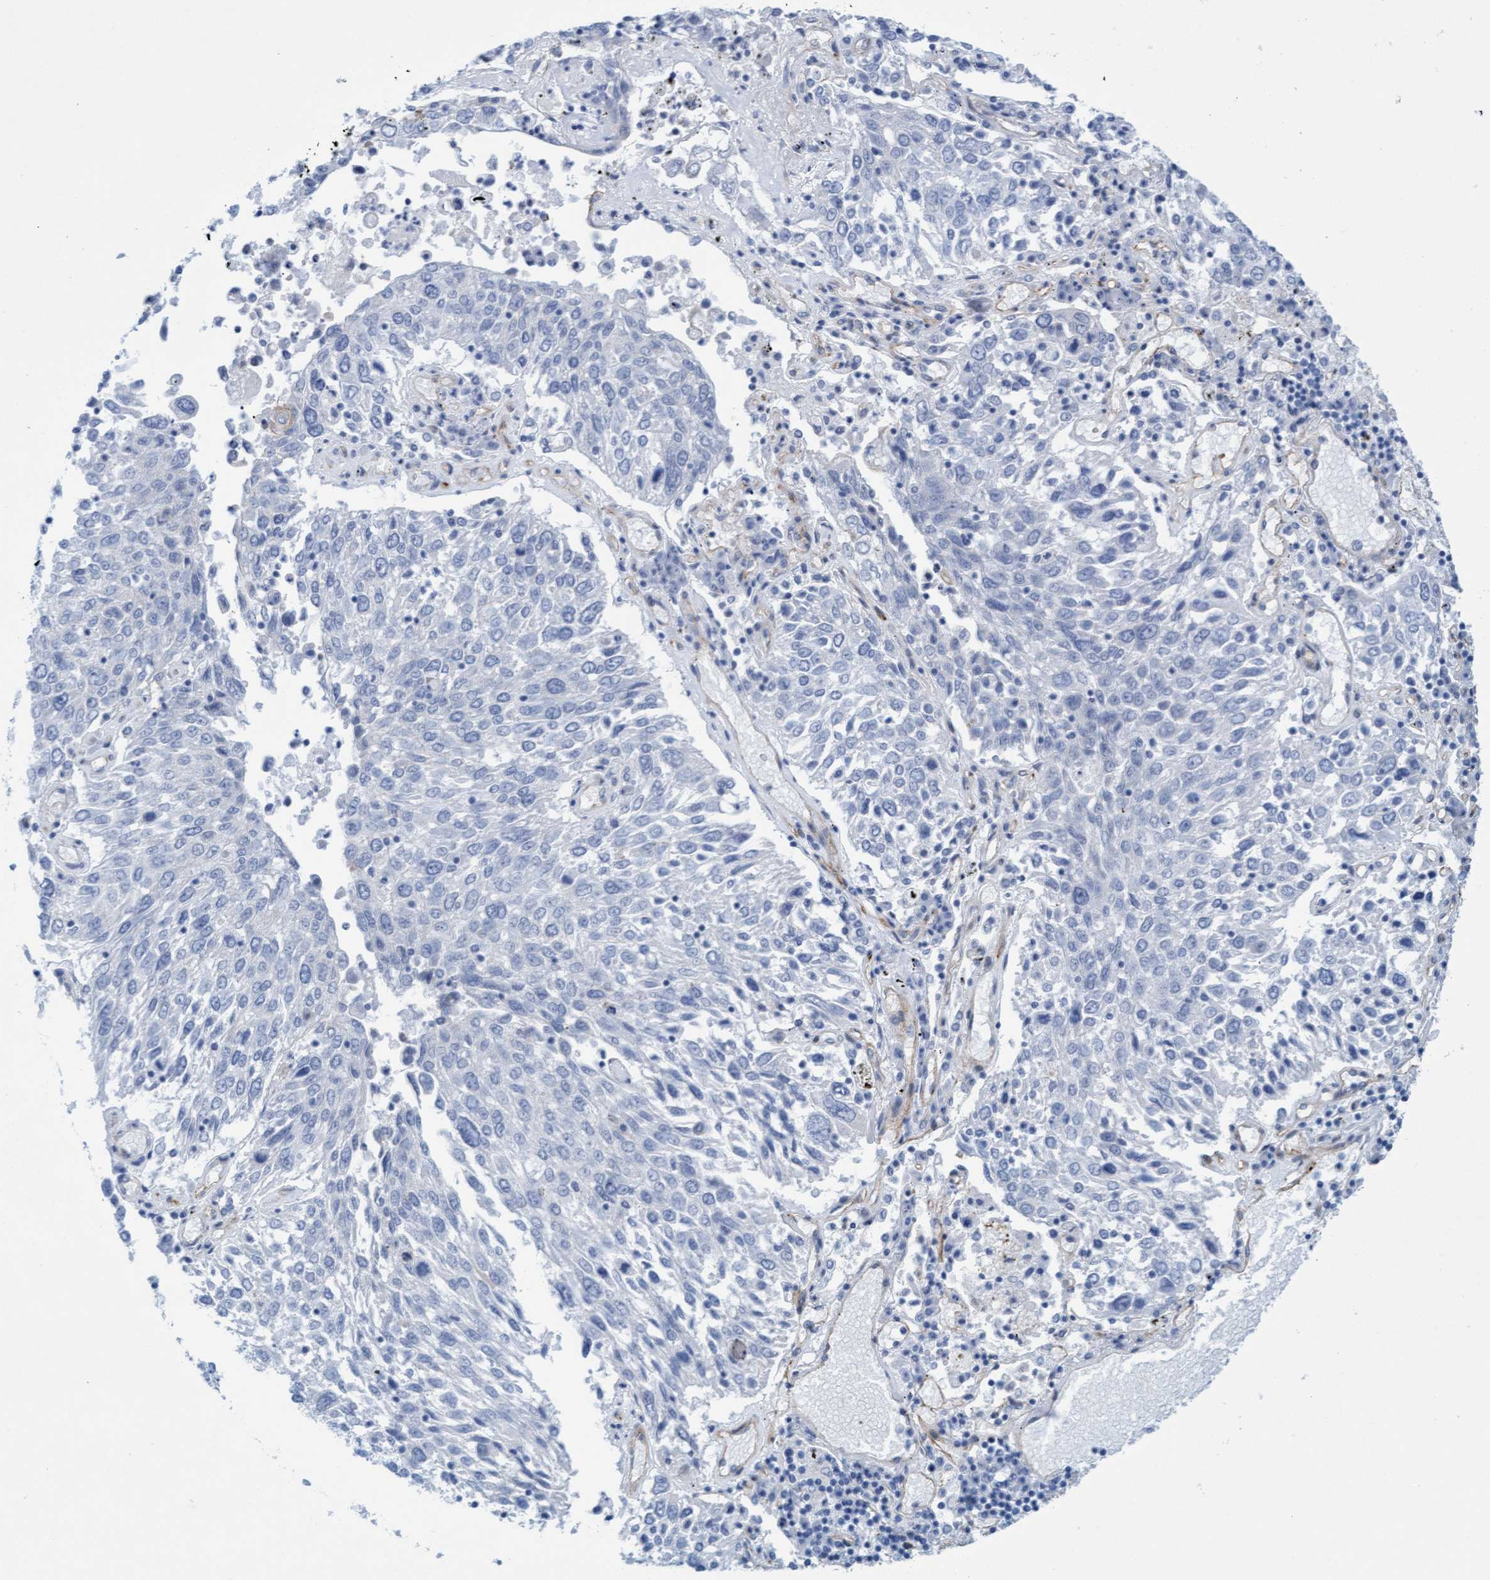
{"staining": {"intensity": "negative", "quantity": "none", "location": "none"}, "tissue": "lung cancer", "cell_type": "Tumor cells", "image_type": "cancer", "snomed": [{"axis": "morphology", "description": "Squamous cell carcinoma, NOS"}, {"axis": "topography", "description": "Lung"}], "caption": "This is an IHC photomicrograph of lung cancer (squamous cell carcinoma). There is no expression in tumor cells.", "gene": "MTFR1", "patient": {"sex": "male", "age": 65}}